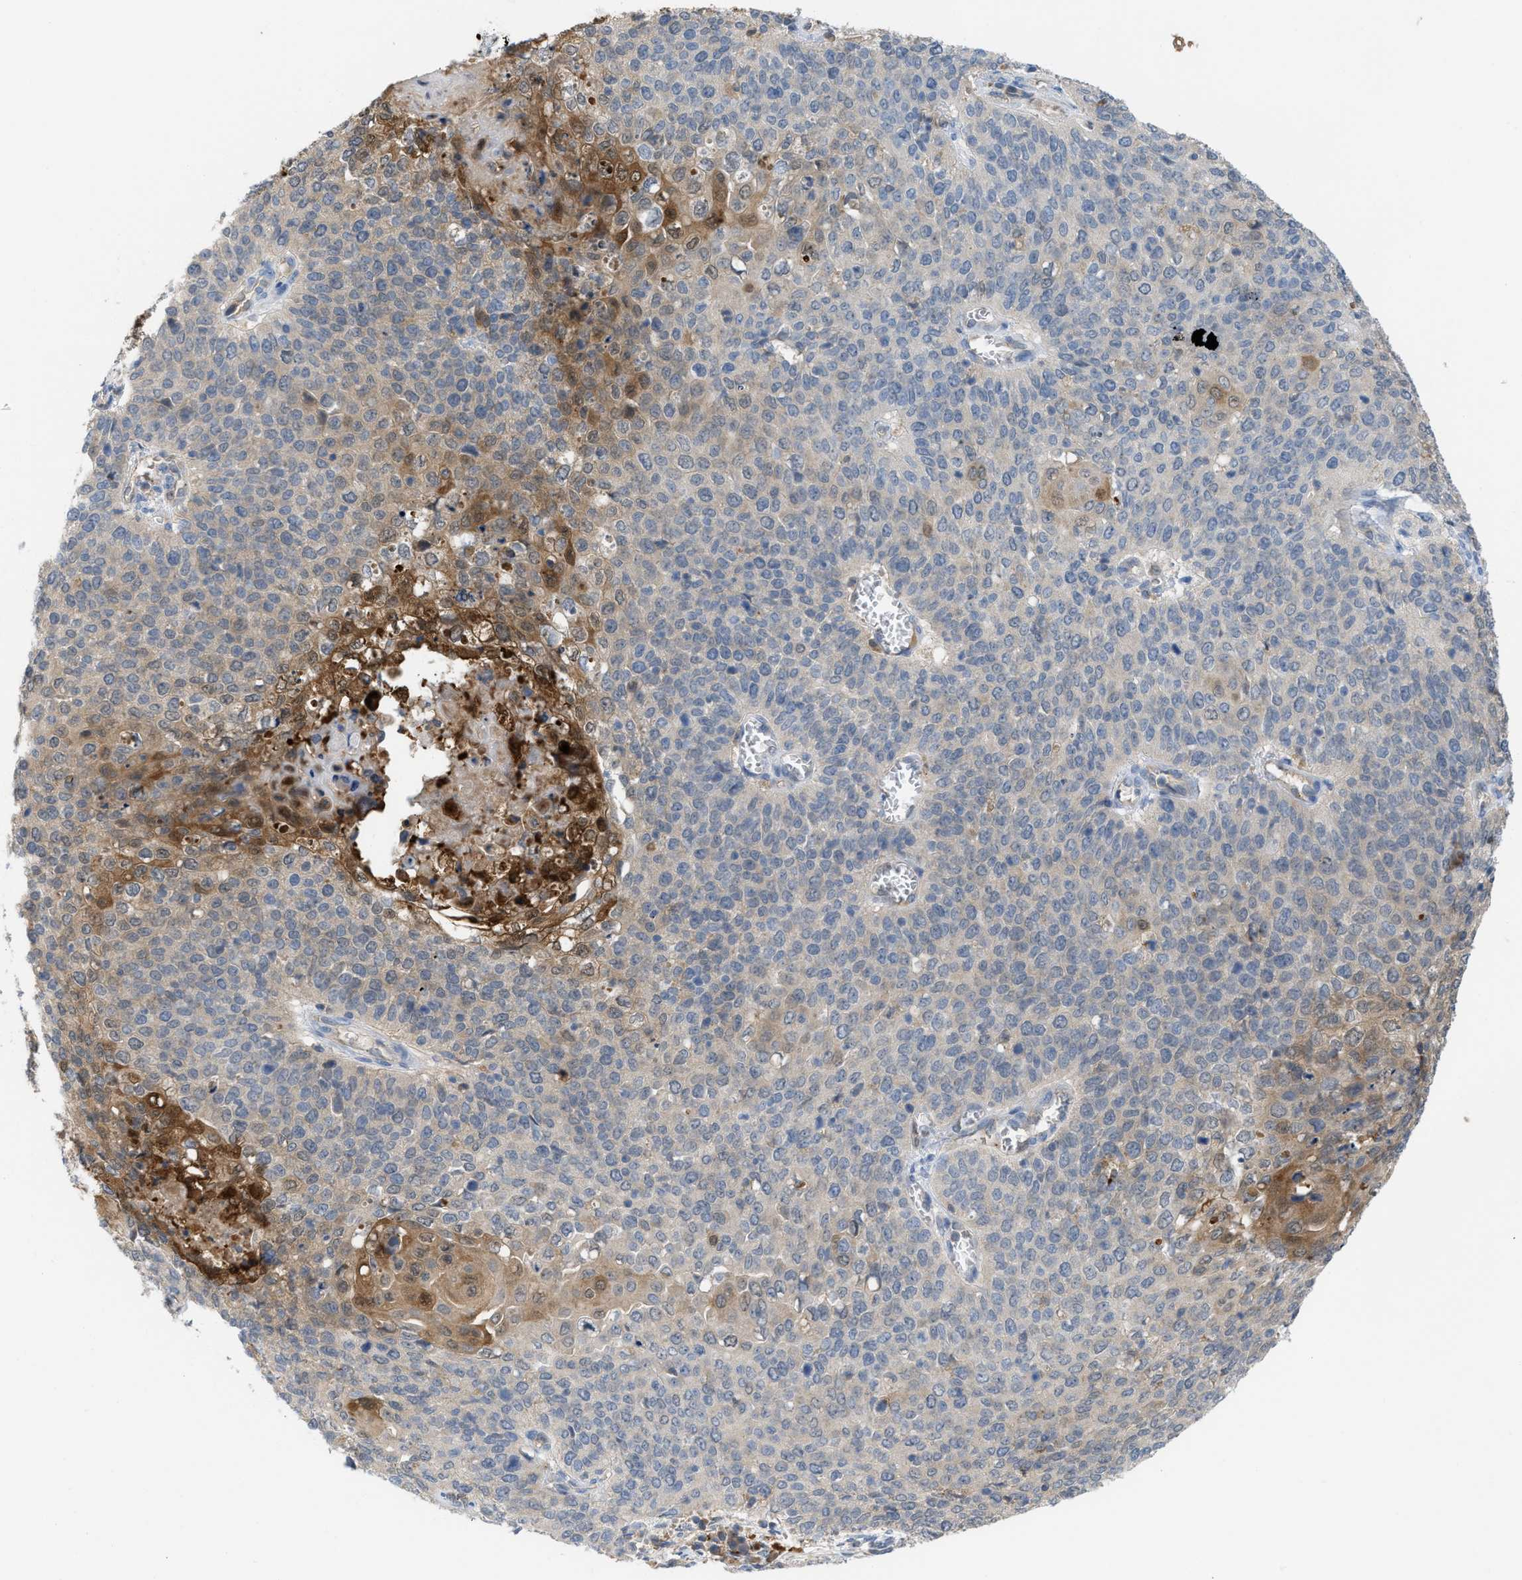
{"staining": {"intensity": "strong", "quantity": "<25%", "location": "cytoplasmic/membranous,nuclear"}, "tissue": "cervical cancer", "cell_type": "Tumor cells", "image_type": "cancer", "snomed": [{"axis": "morphology", "description": "Squamous cell carcinoma, NOS"}, {"axis": "topography", "description": "Cervix"}], "caption": "This photomicrograph reveals immunohistochemistry (IHC) staining of squamous cell carcinoma (cervical), with medium strong cytoplasmic/membranous and nuclear positivity in approximately <25% of tumor cells.", "gene": "CSTB", "patient": {"sex": "female", "age": 39}}